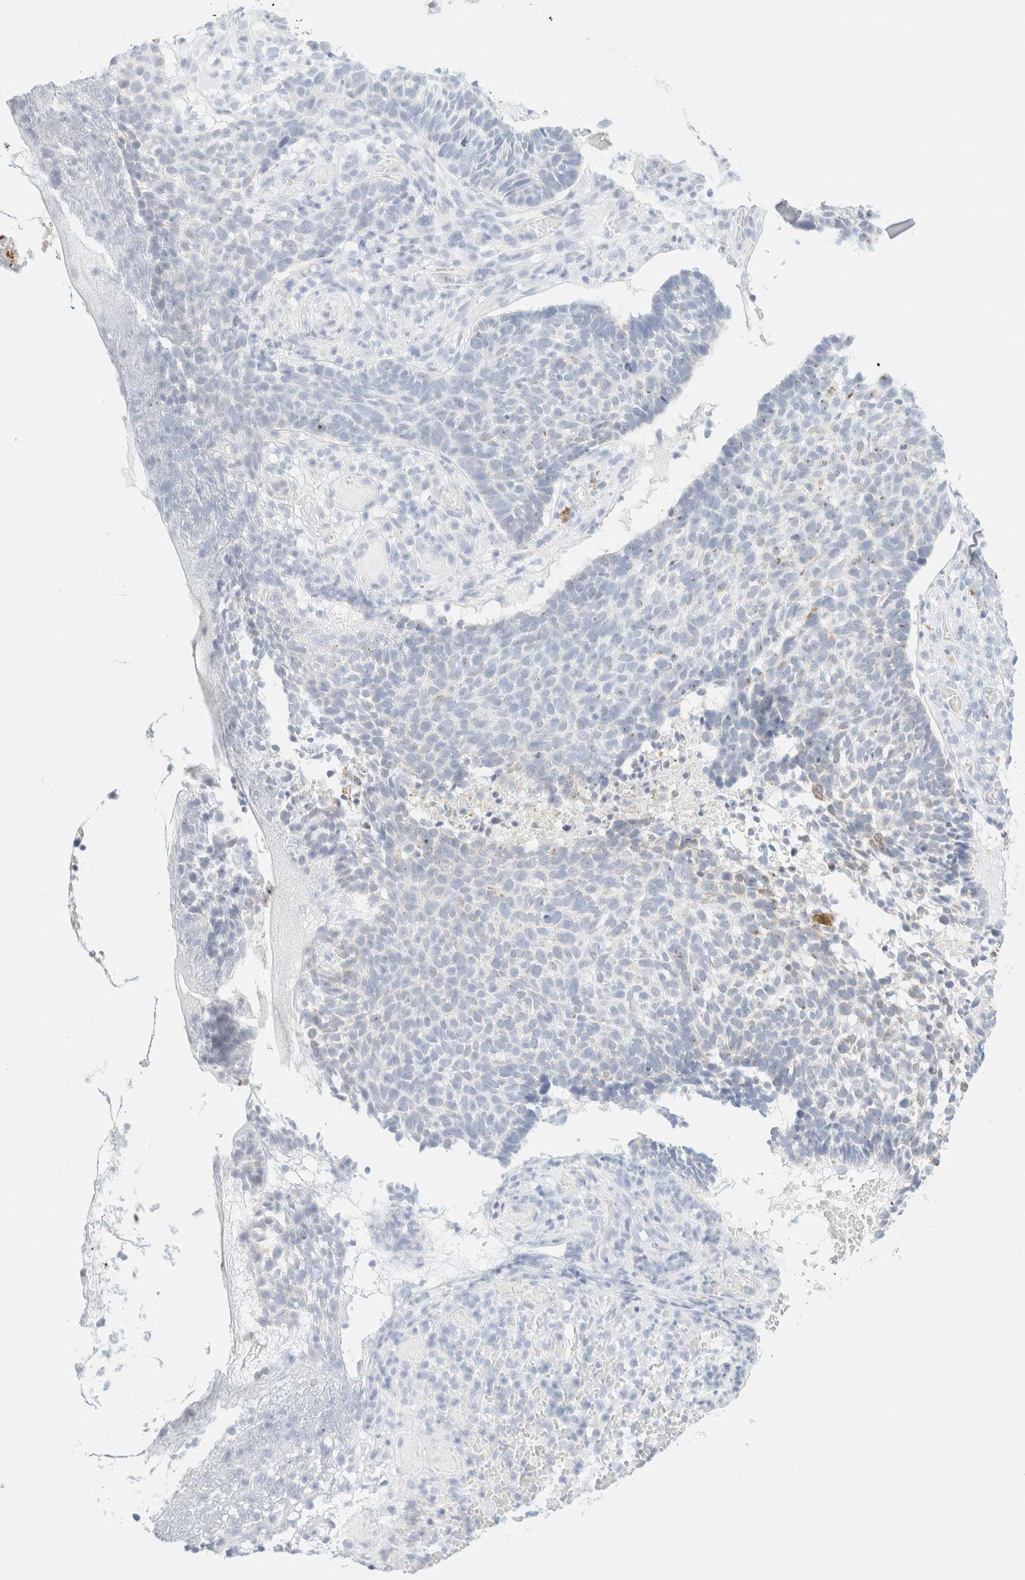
{"staining": {"intensity": "negative", "quantity": "none", "location": "none"}, "tissue": "skin cancer", "cell_type": "Tumor cells", "image_type": "cancer", "snomed": [{"axis": "morphology", "description": "Basal cell carcinoma"}, {"axis": "topography", "description": "Skin"}], "caption": "DAB (3,3'-diaminobenzidine) immunohistochemical staining of human skin cancer (basal cell carcinoma) demonstrates no significant staining in tumor cells.", "gene": "KRT15", "patient": {"sex": "male", "age": 85}}